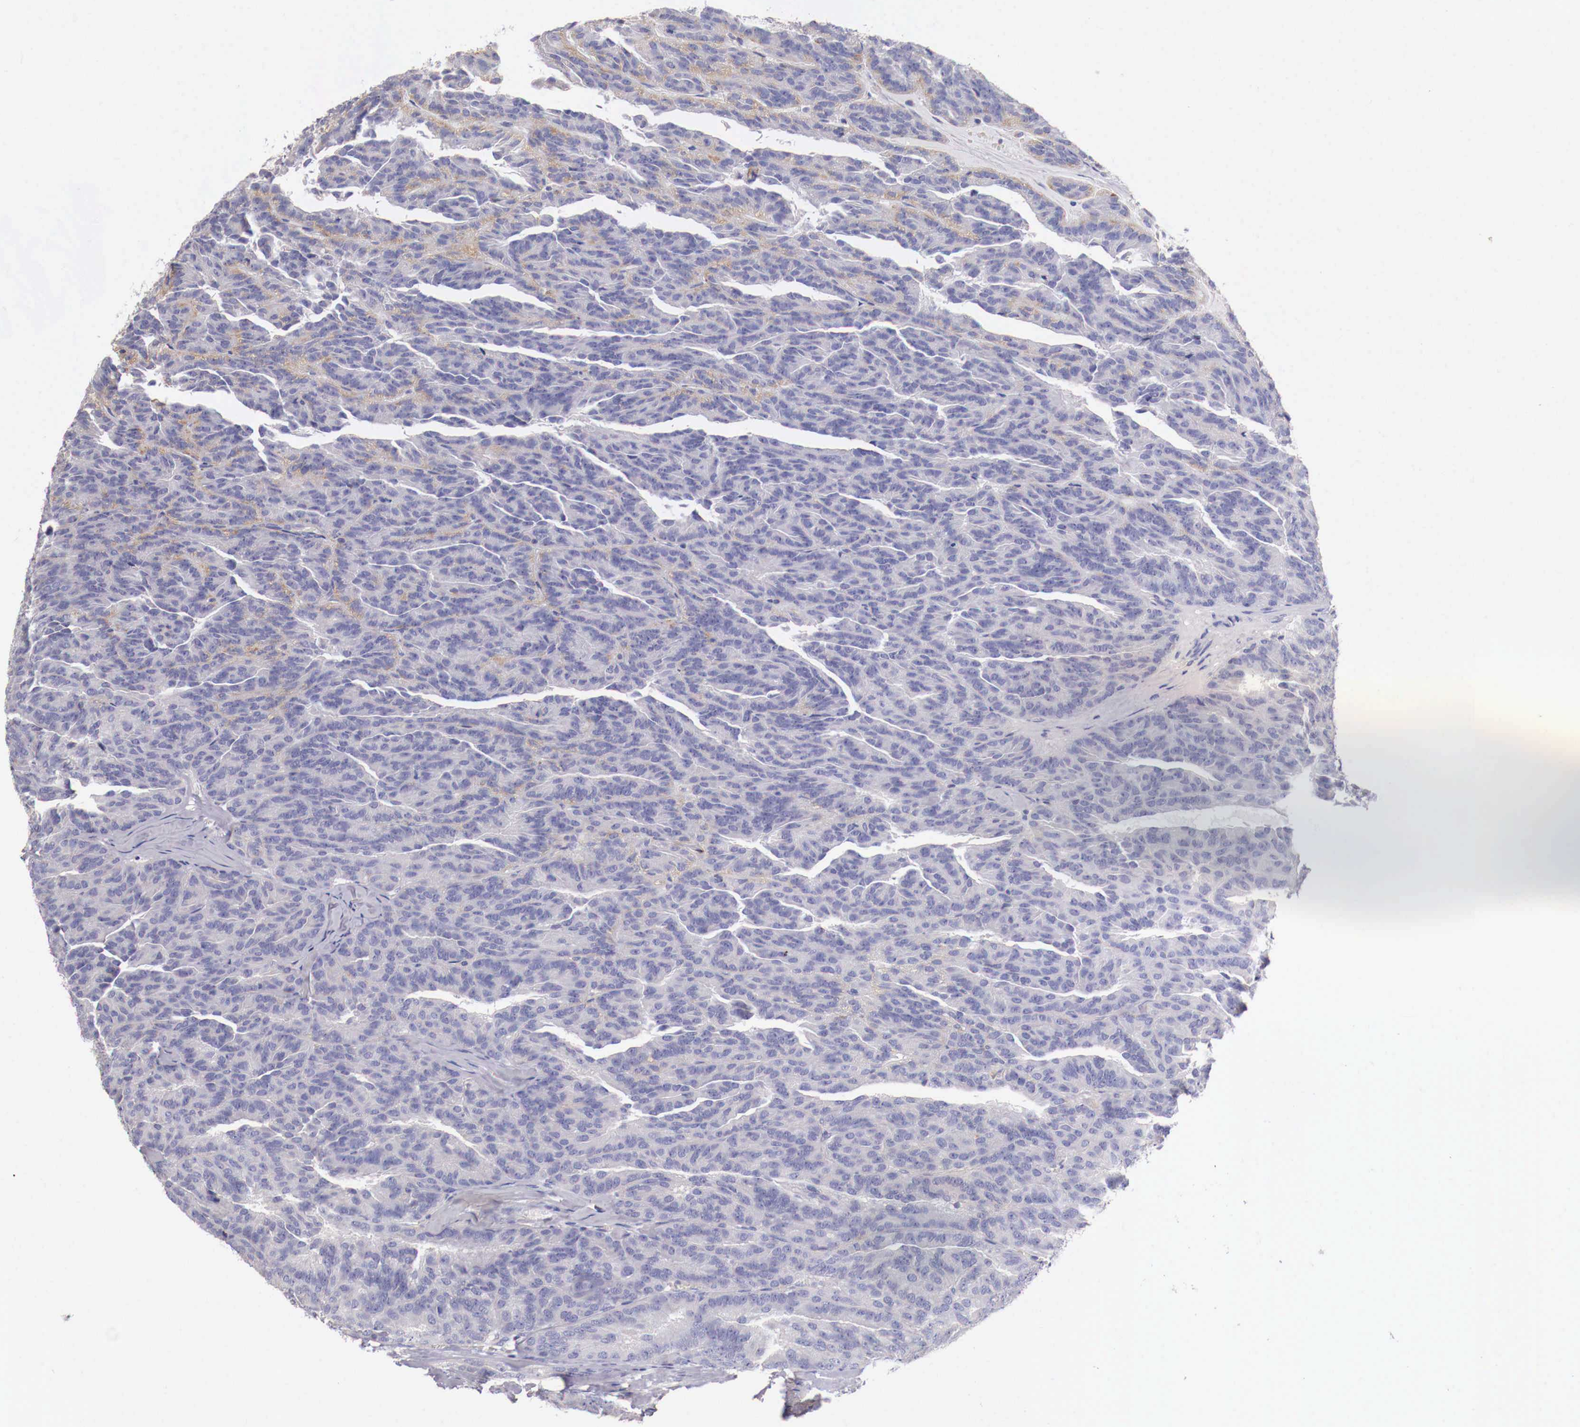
{"staining": {"intensity": "weak", "quantity": "25%-75%", "location": "cytoplasmic/membranous"}, "tissue": "renal cancer", "cell_type": "Tumor cells", "image_type": "cancer", "snomed": [{"axis": "morphology", "description": "Adenocarcinoma, NOS"}, {"axis": "topography", "description": "Kidney"}], "caption": "This image reveals immunohistochemistry staining of renal cancer (adenocarcinoma), with low weak cytoplasmic/membranous staining in approximately 25%-75% of tumor cells.", "gene": "PITPNA", "patient": {"sex": "male", "age": 46}}